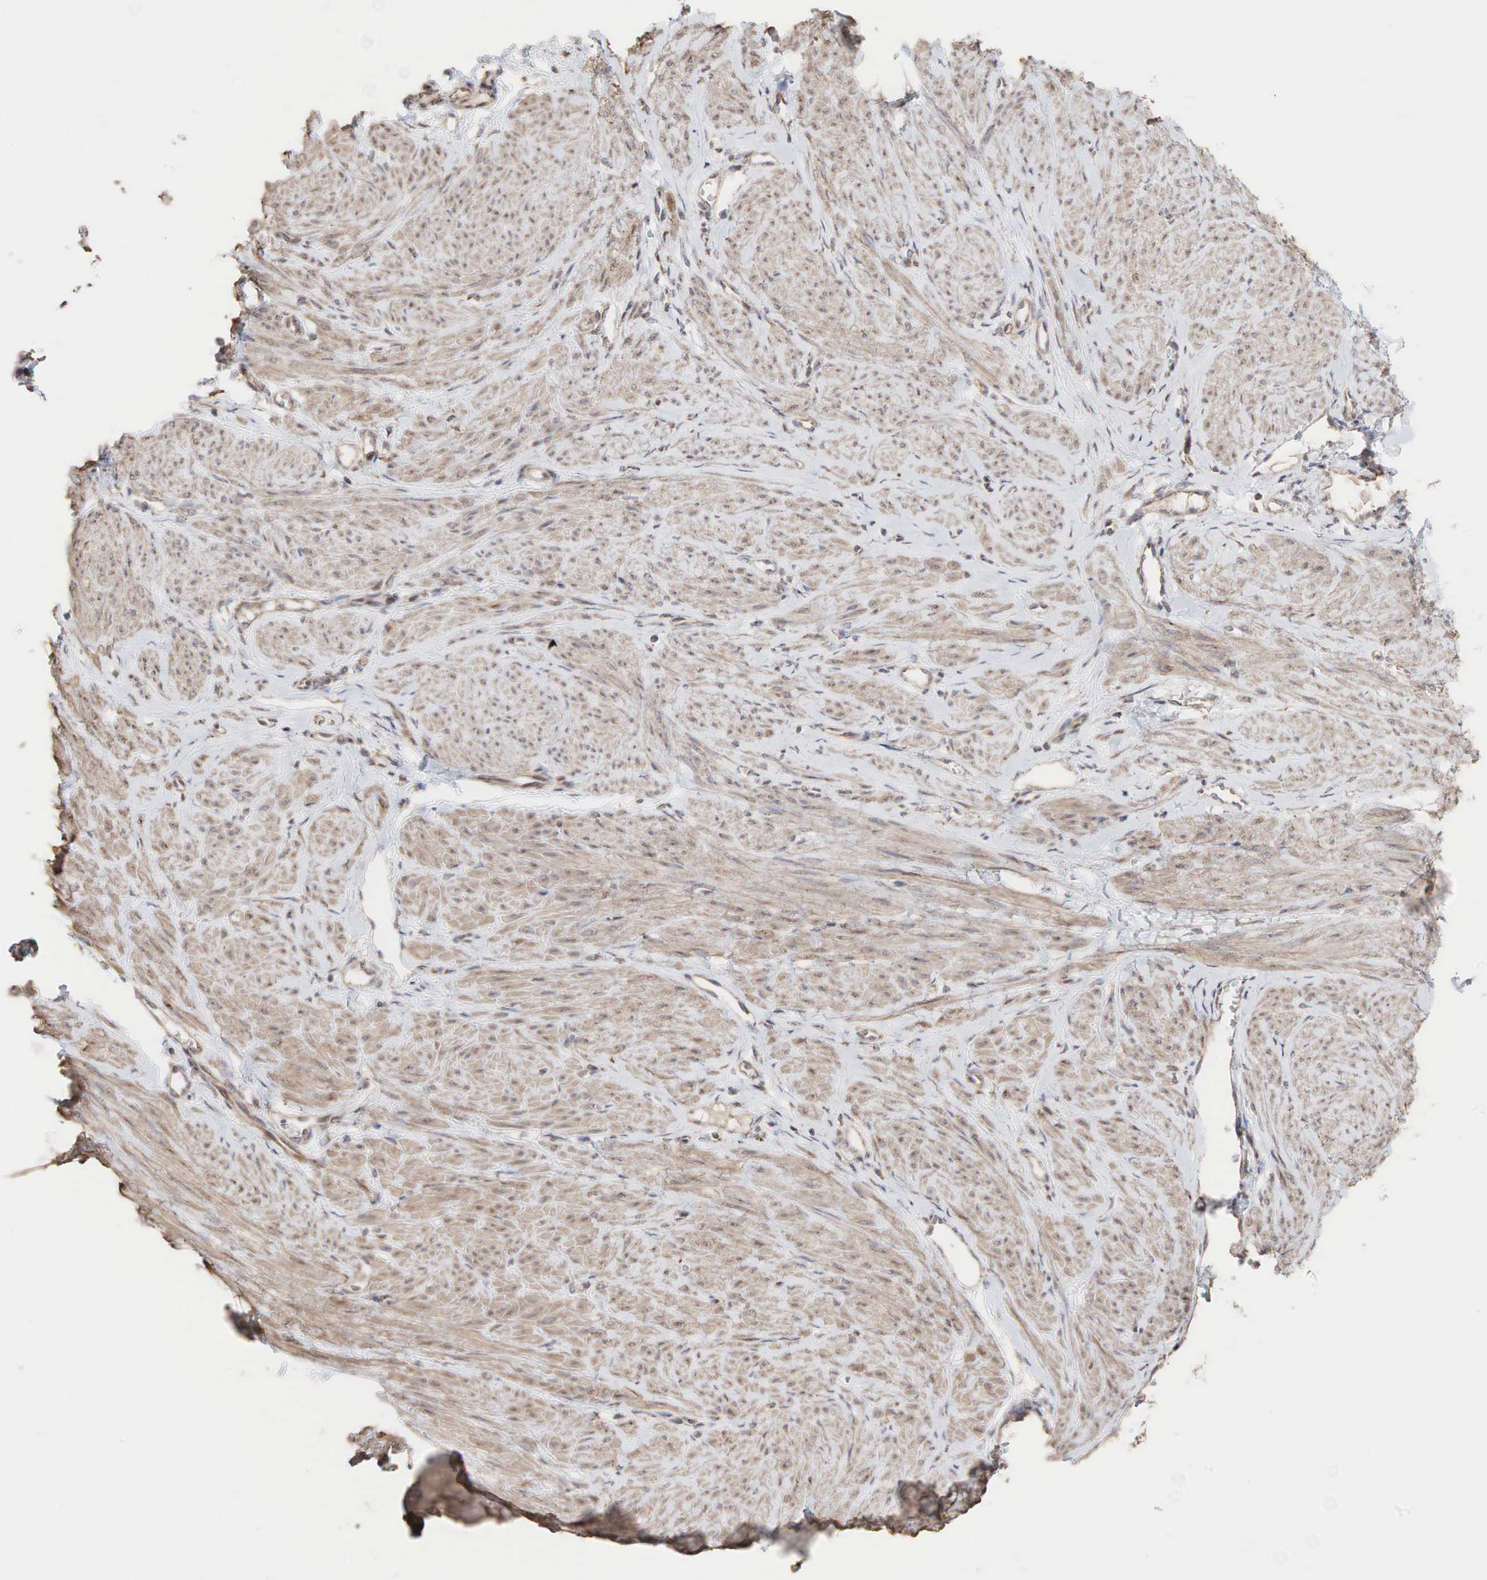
{"staining": {"intensity": "moderate", "quantity": ">75%", "location": "cytoplasmic/membranous"}, "tissue": "smooth muscle", "cell_type": "Smooth muscle cells", "image_type": "normal", "snomed": [{"axis": "morphology", "description": "Normal tissue, NOS"}, {"axis": "topography", "description": "Uterus"}], "caption": "Protein expression analysis of unremarkable smooth muscle displays moderate cytoplasmic/membranous positivity in about >75% of smooth muscle cells. The protein of interest is stained brown, and the nuclei are stained in blue (DAB IHC with brightfield microscopy, high magnification).", "gene": "PABPC5", "patient": {"sex": "female", "age": 45}}